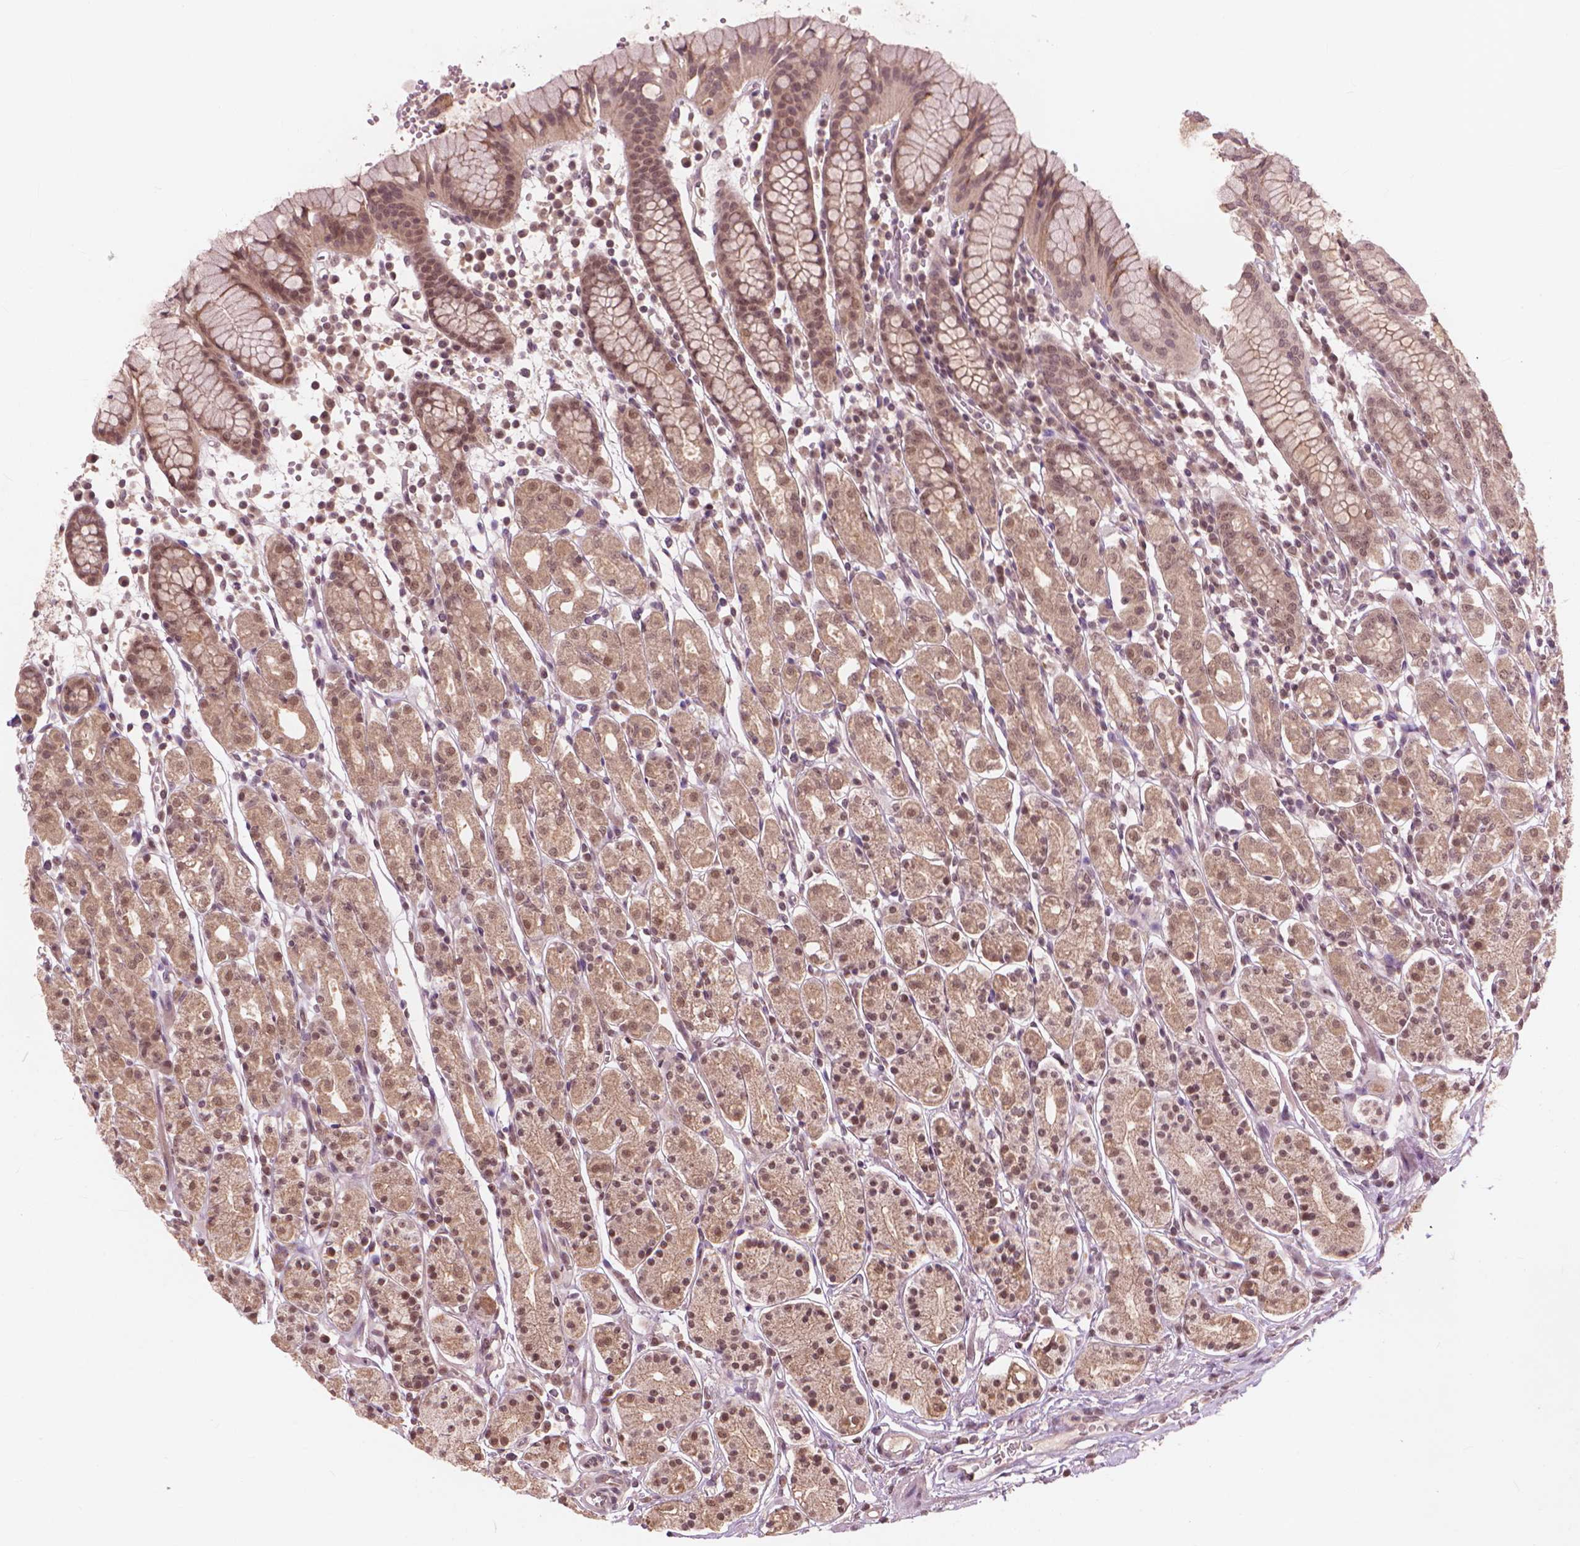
{"staining": {"intensity": "moderate", "quantity": ">75%", "location": "cytoplasmic/membranous,nuclear"}, "tissue": "stomach", "cell_type": "Glandular cells", "image_type": "normal", "snomed": [{"axis": "morphology", "description": "Normal tissue, NOS"}, {"axis": "topography", "description": "Stomach, upper"}, {"axis": "topography", "description": "Stomach"}], "caption": "Moderate cytoplasmic/membranous,nuclear expression is appreciated in about >75% of glandular cells in normal stomach.", "gene": "SSU72", "patient": {"sex": "male", "age": 62}}